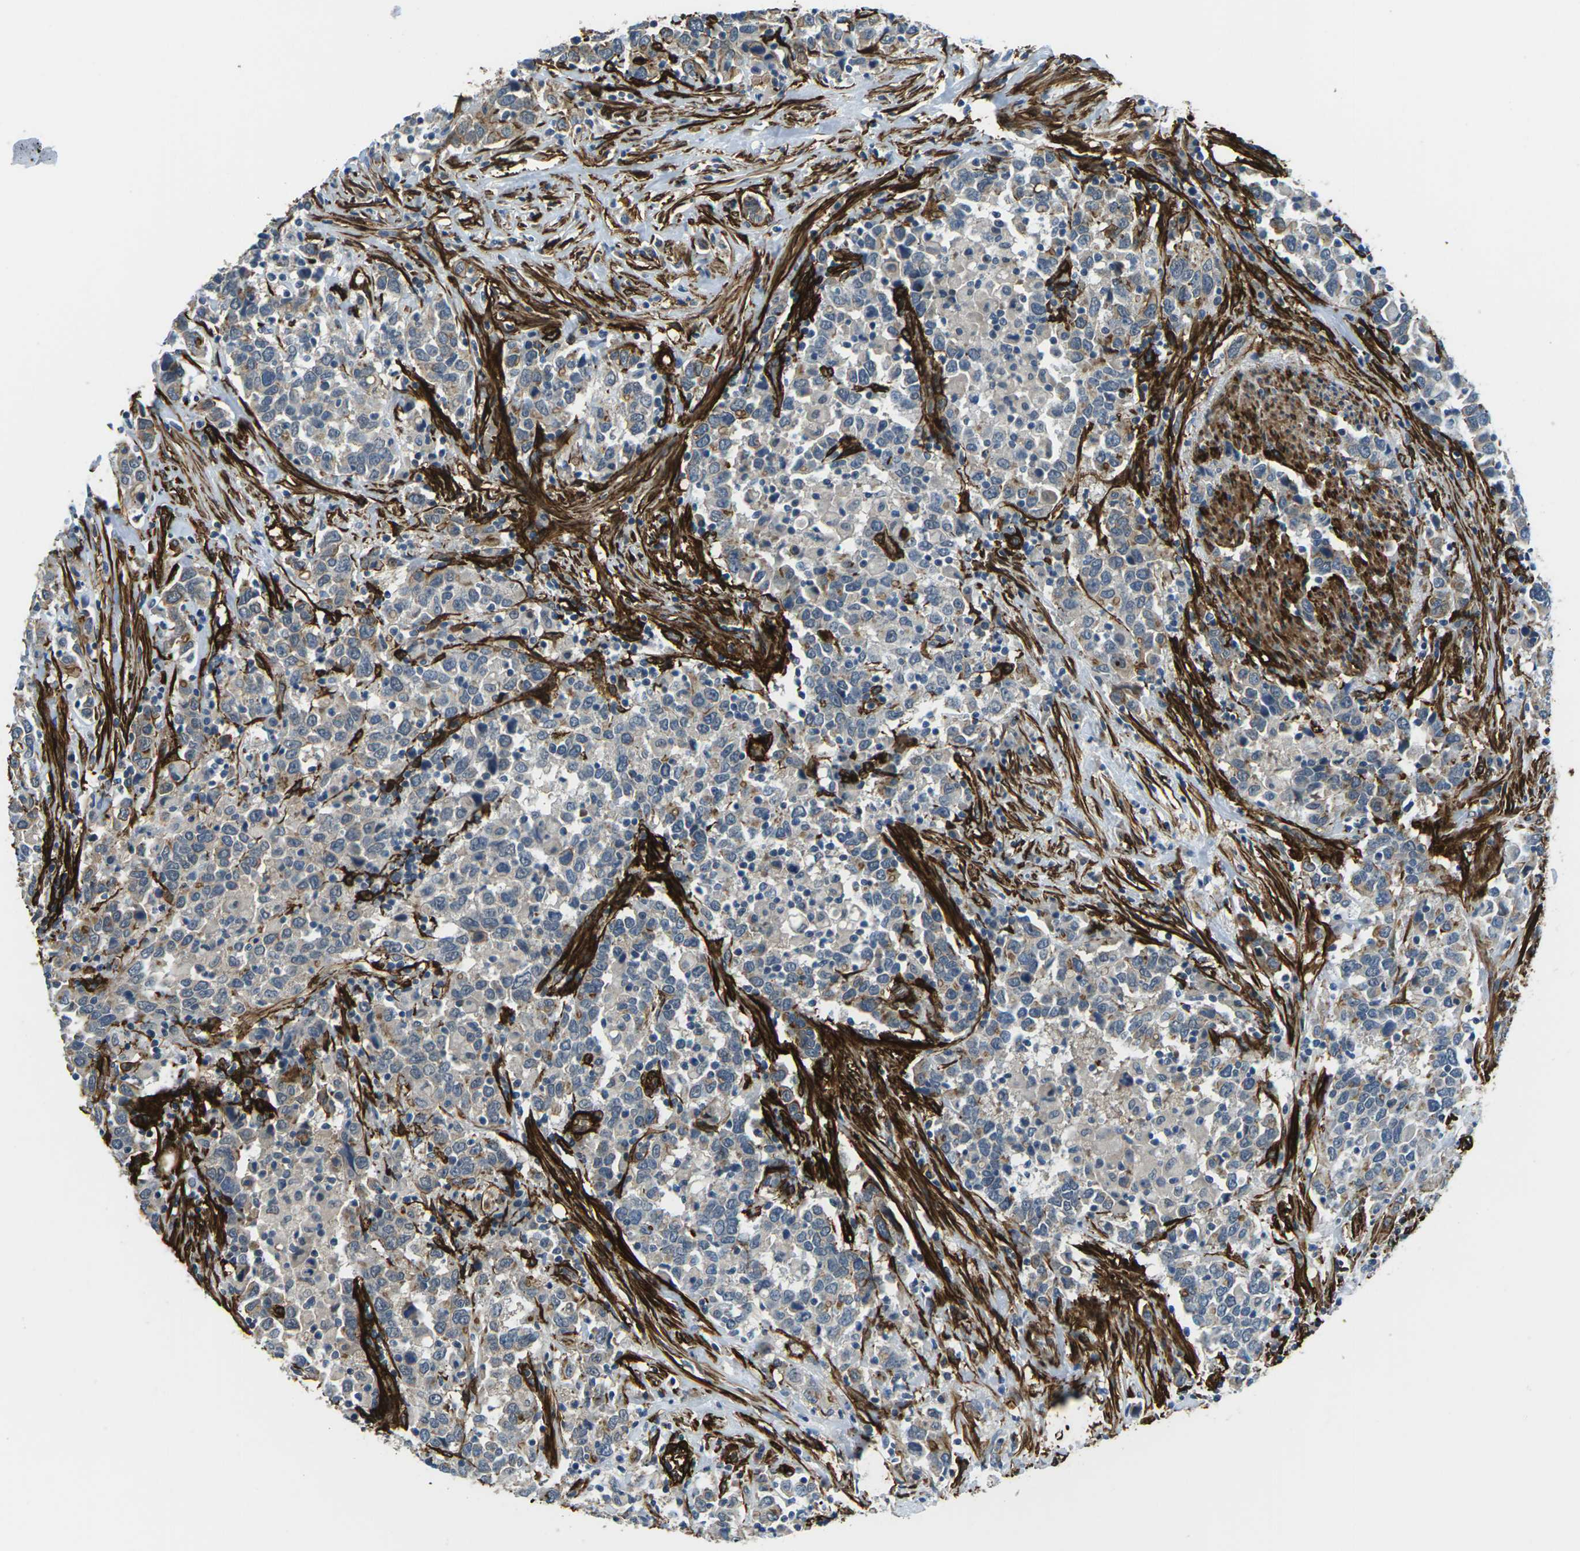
{"staining": {"intensity": "negative", "quantity": "none", "location": "none"}, "tissue": "urothelial cancer", "cell_type": "Tumor cells", "image_type": "cancer", "snomed": [{"axis": "morphology", "description": "Urothelial carcinoma, High grade"}, {"axis": "topography", "description": "Urinary bladder"}], "caption": "Tumor cells are negative for brown protein staining in urothelial cancer.", "gene": "GRAMD1C", "patient": {"sex": "male", "age": 61}}